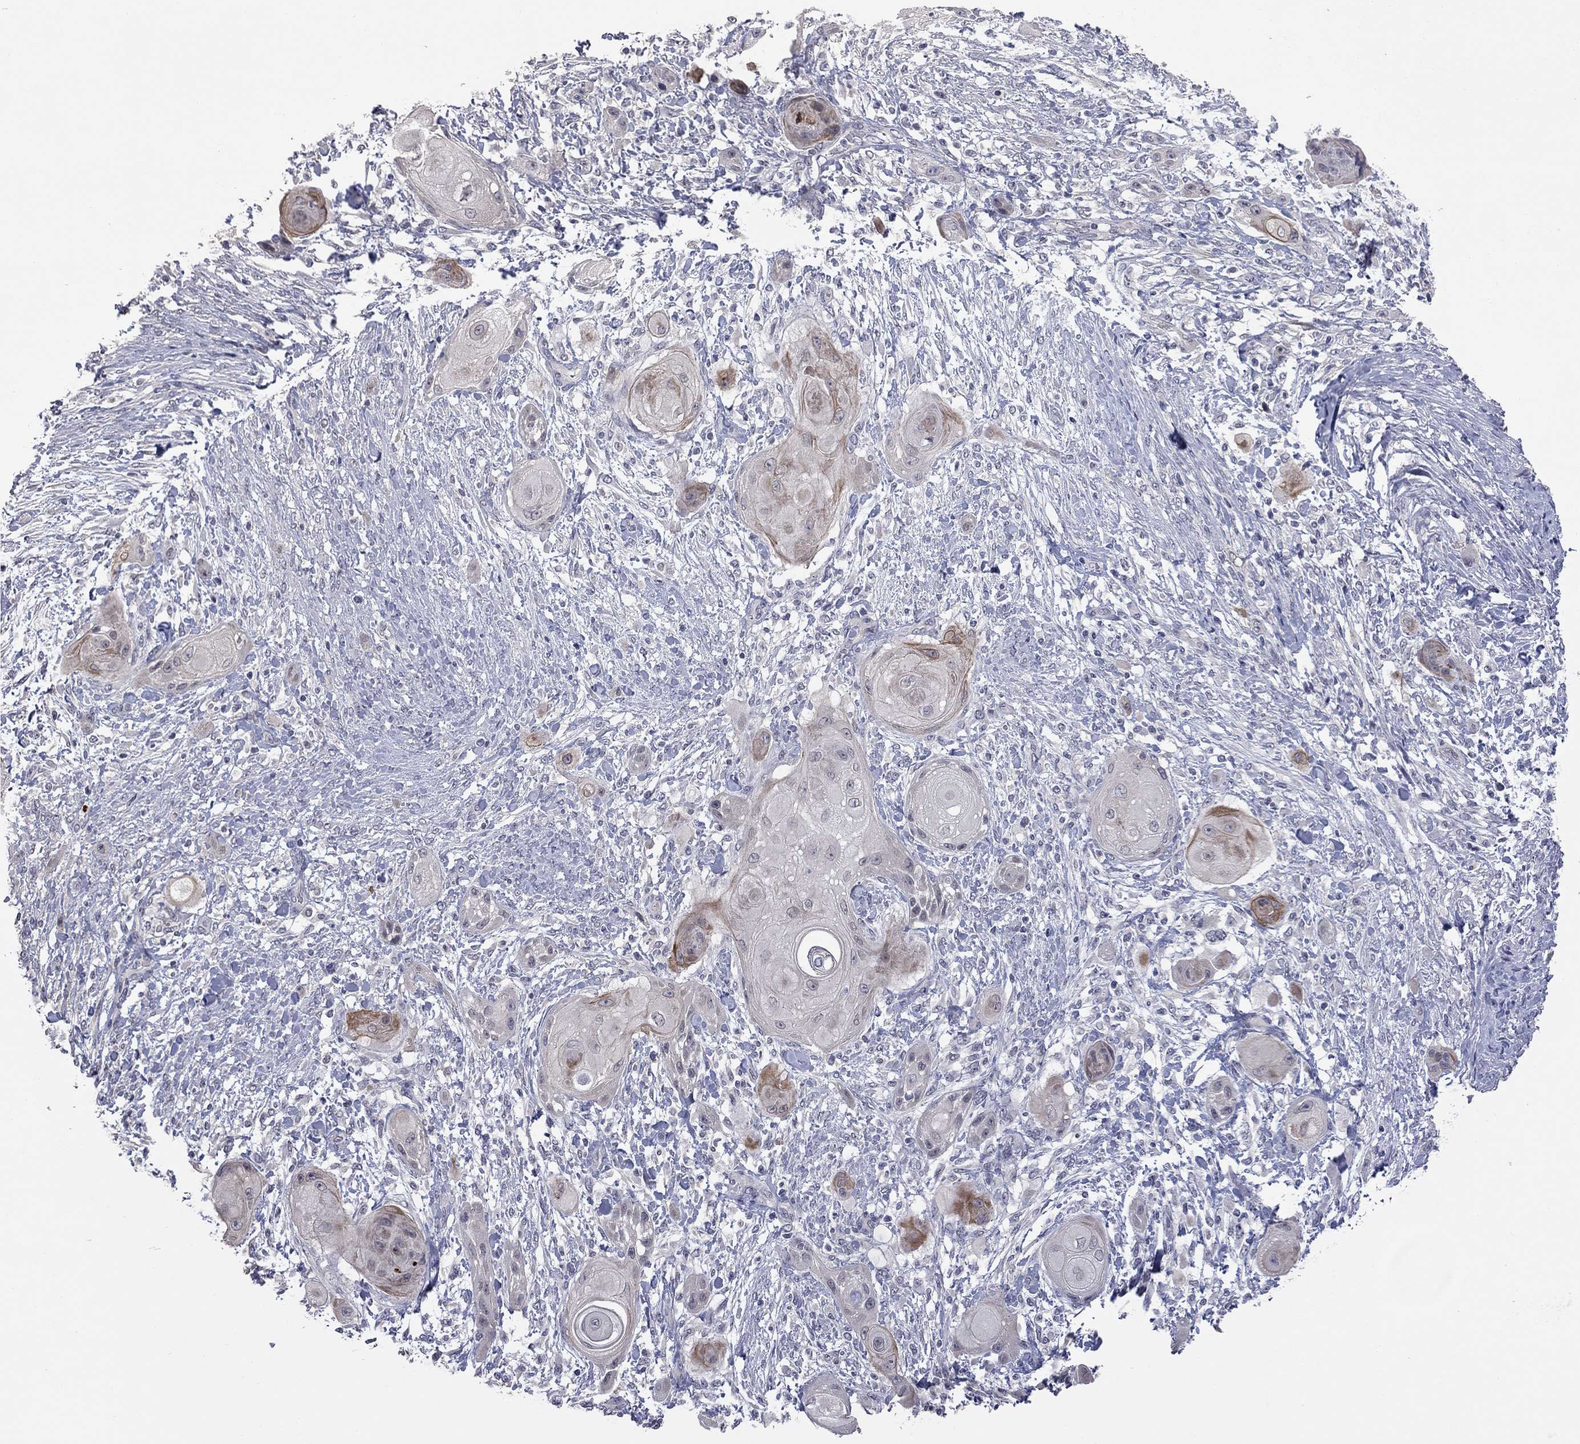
{"staining": {"intensity": "moderate", "quantity": "<25%", "location": "cytoplasmic/membranous"}, "tissue": "skin cancer", "cell_type": "Tumor cells", "image_type": "cancer", "snomed": [{"axis": "morphology", "description": "Squamous cell carcinoma, NOS"}, {"axis": "topography", "description": "Skin"}], "caption": "Protein staining of skin cancer (squamous cell carcinoma) tissue reveals moderate cytoplasmic/membranous expression in about <25% of tumor cells.", "gene": "FABP12", "patient": {"sex": "male", "age": 62}}